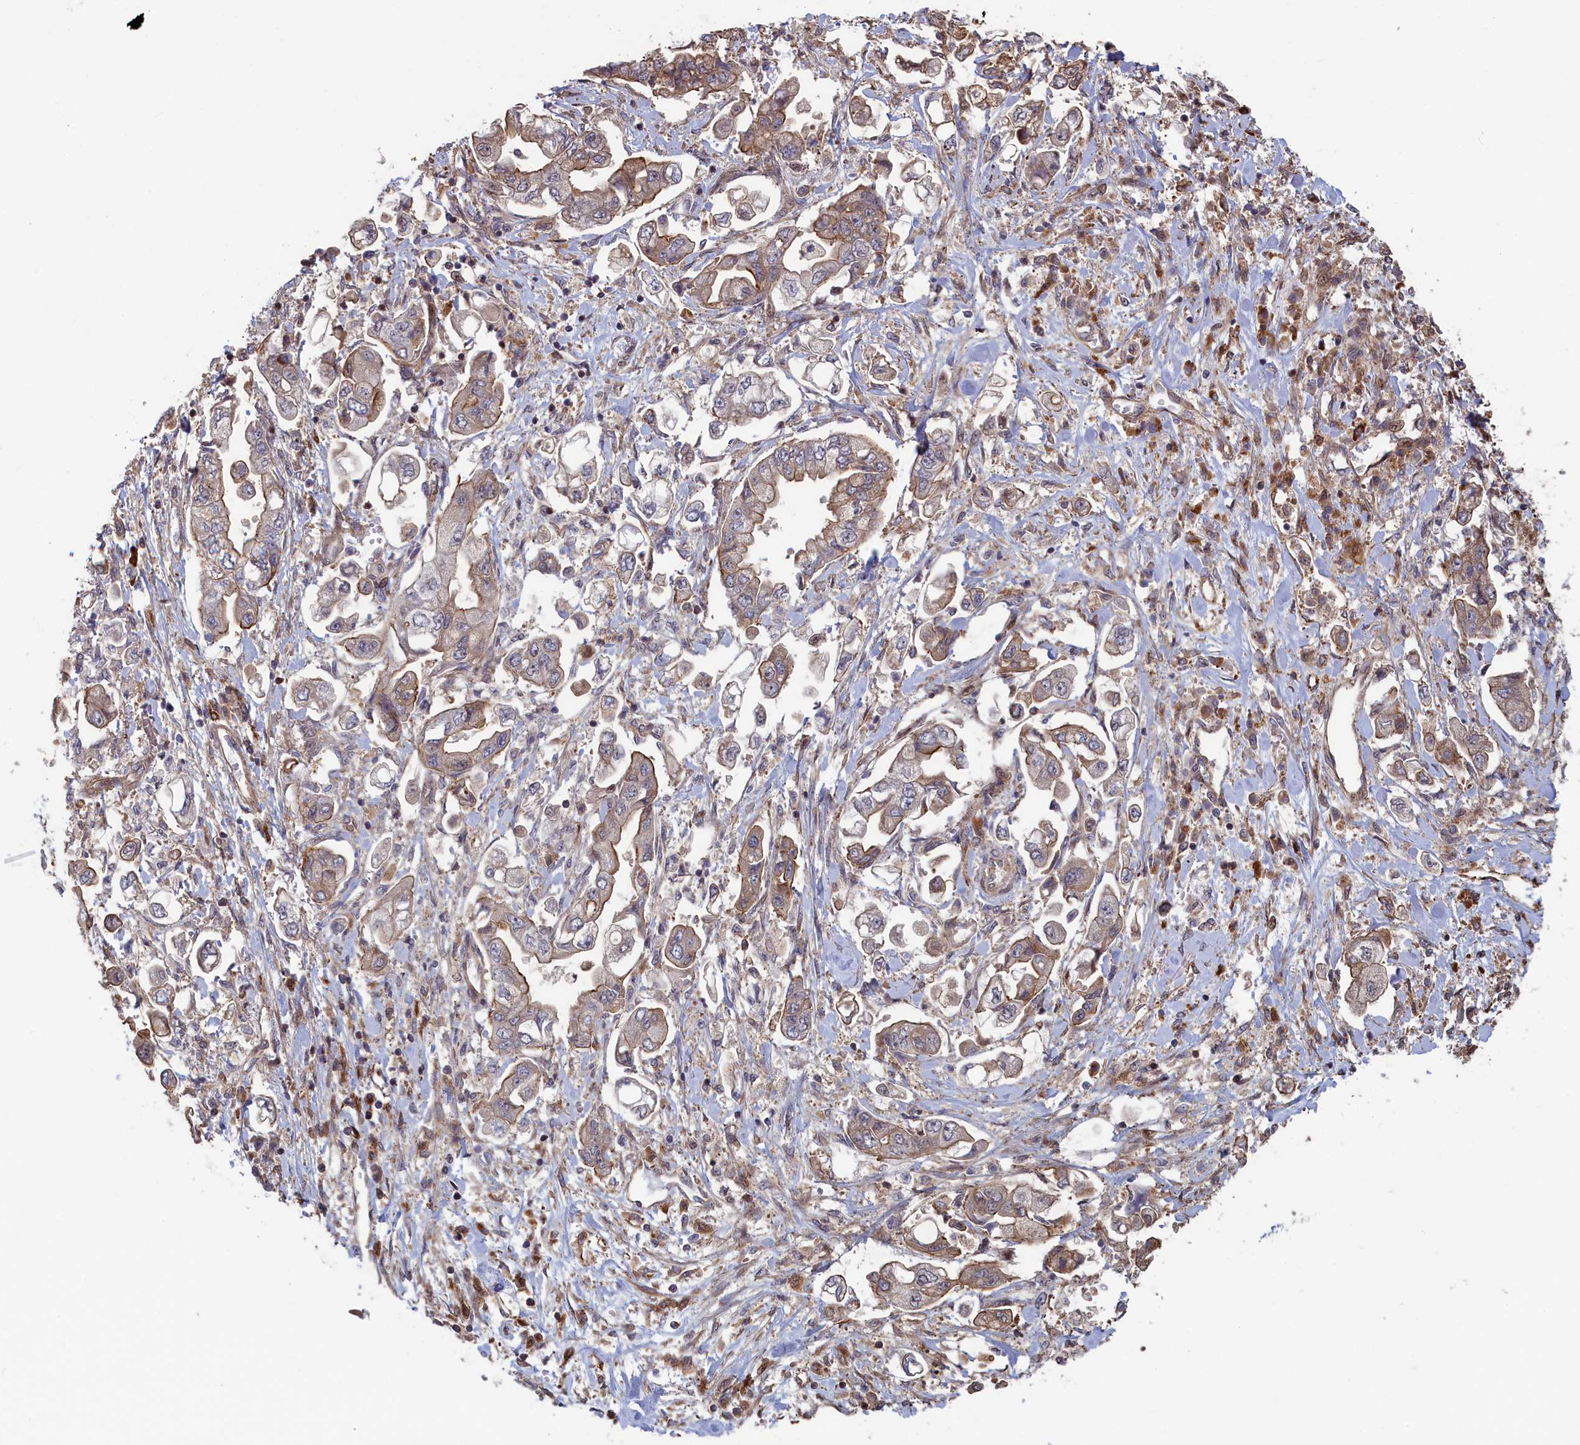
{"staining": {"intensity": "moderate", "quantity": "25%-75%", "location": "cytoplasmic/membranous"}, "tissue": "stomach cancer", "cell_type": "Tumor cells", "image_type": "cancer", "snomed": [{"axis": "morphology", "description": "Adenocarcinoma, NOS"}, {"axis": "topography", "description": "Stomach"}], "caption": "Immunohistochemical staining of stomach cancer exhibits medium levels of moderate cytoplasmic/membranous staining in approximately 25%-75% of tumor cells.", "gene": "RILPL1", "patient": {"sex": "male", "age": 62}}